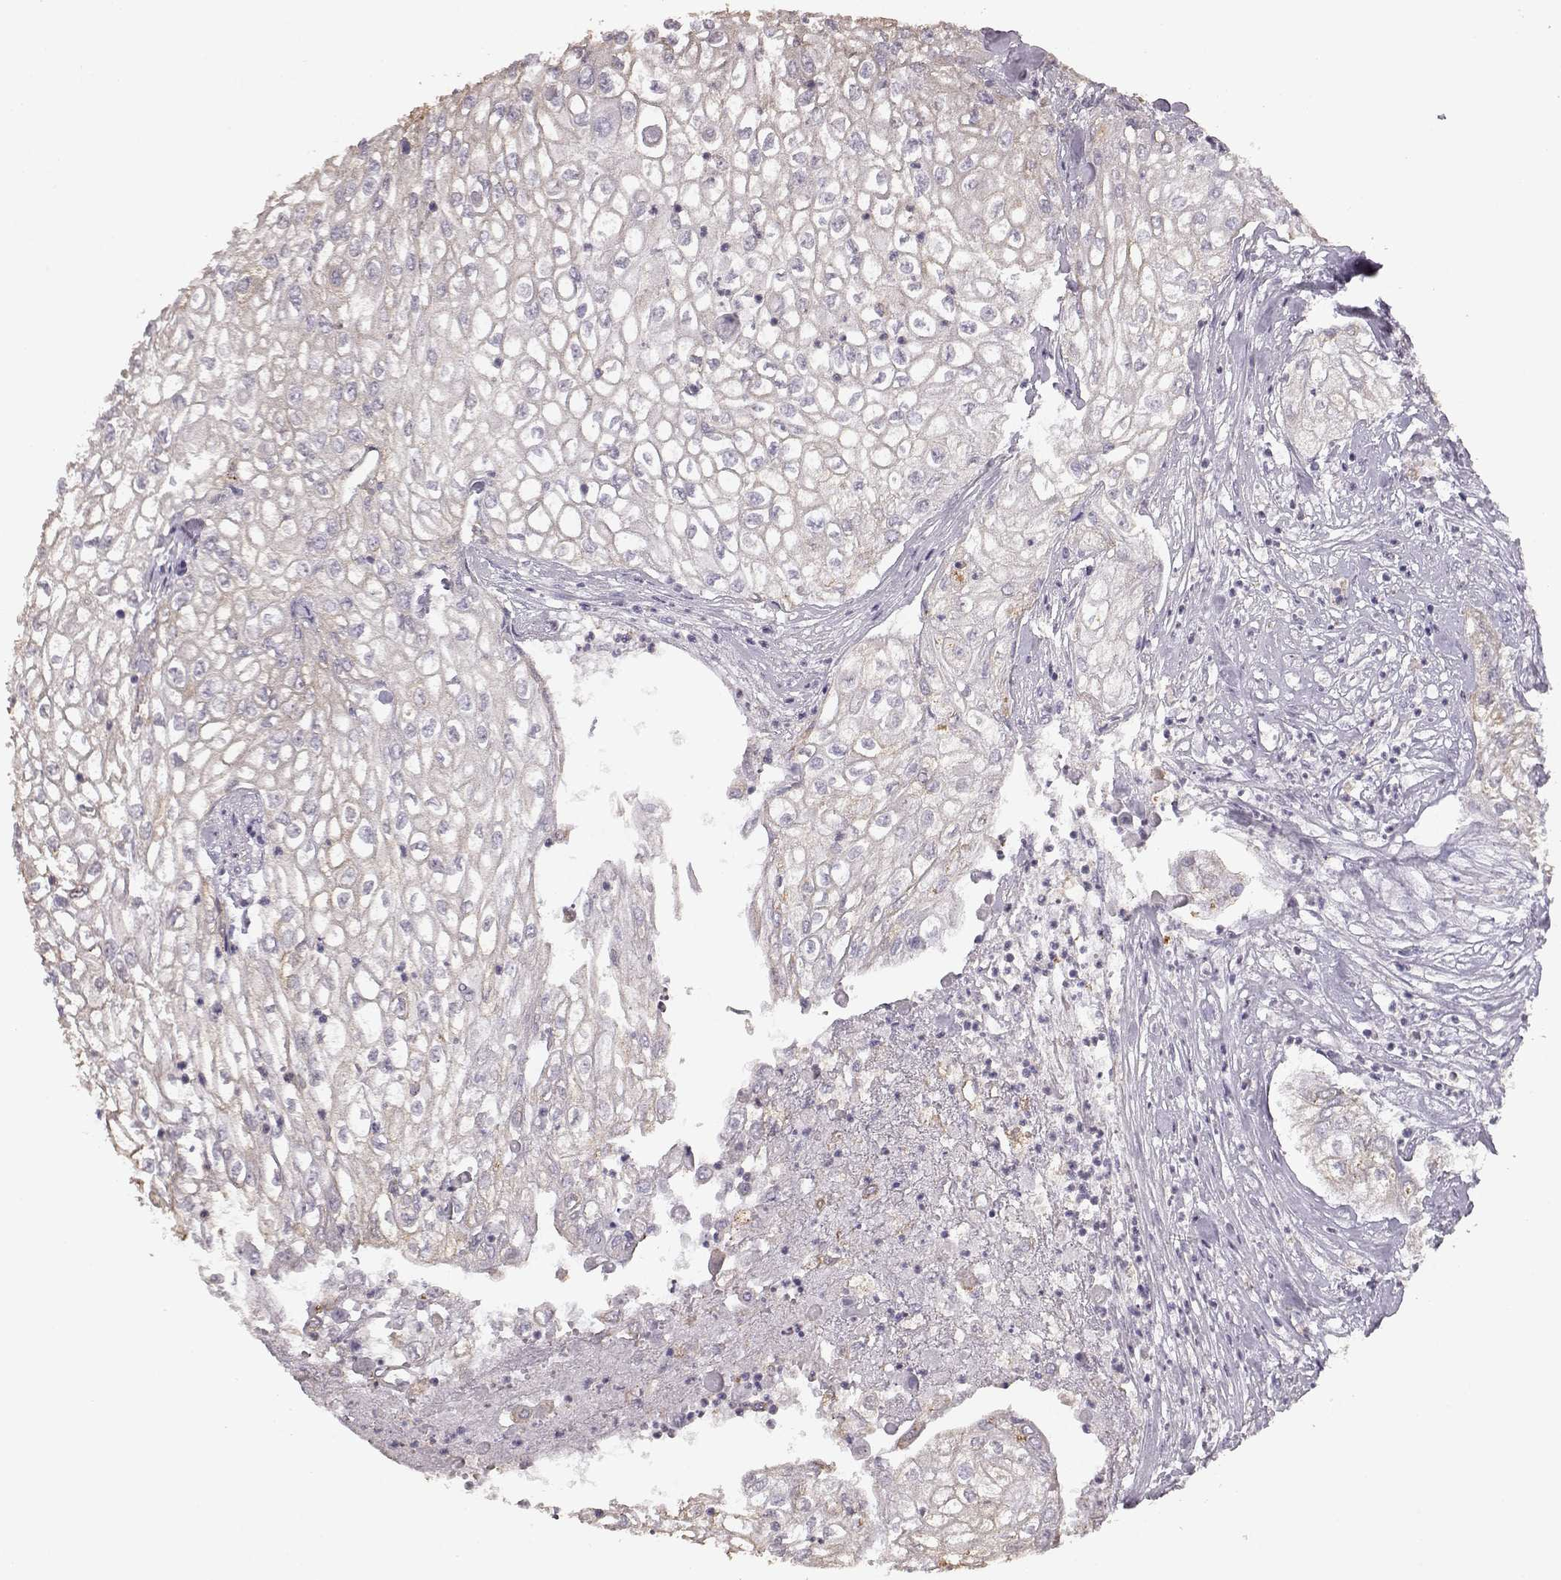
{"staining": {"intensity": "weak", "quantity": "25%-75%", "location": "cytoplasmic/membranous"}, "tissue": "urothelial cancer", "cell_type": "Tumor cells", "image_type": "cancer", "snomed": [{"axis": "morphology", "description": "Urothelial carcinoma, High grade"}, {"axis": "topography", "description": "Urinary bladder"}], "caption": "About 25%-75% of tumor cells in human high-grade urothelial carcinoma demonstrate weak cytoplasmic/membranous protein expression as visualized by brown immunohistochemical staining.", "gene": "GABRG3", "patient": {"sex": "male", "age": 62}}